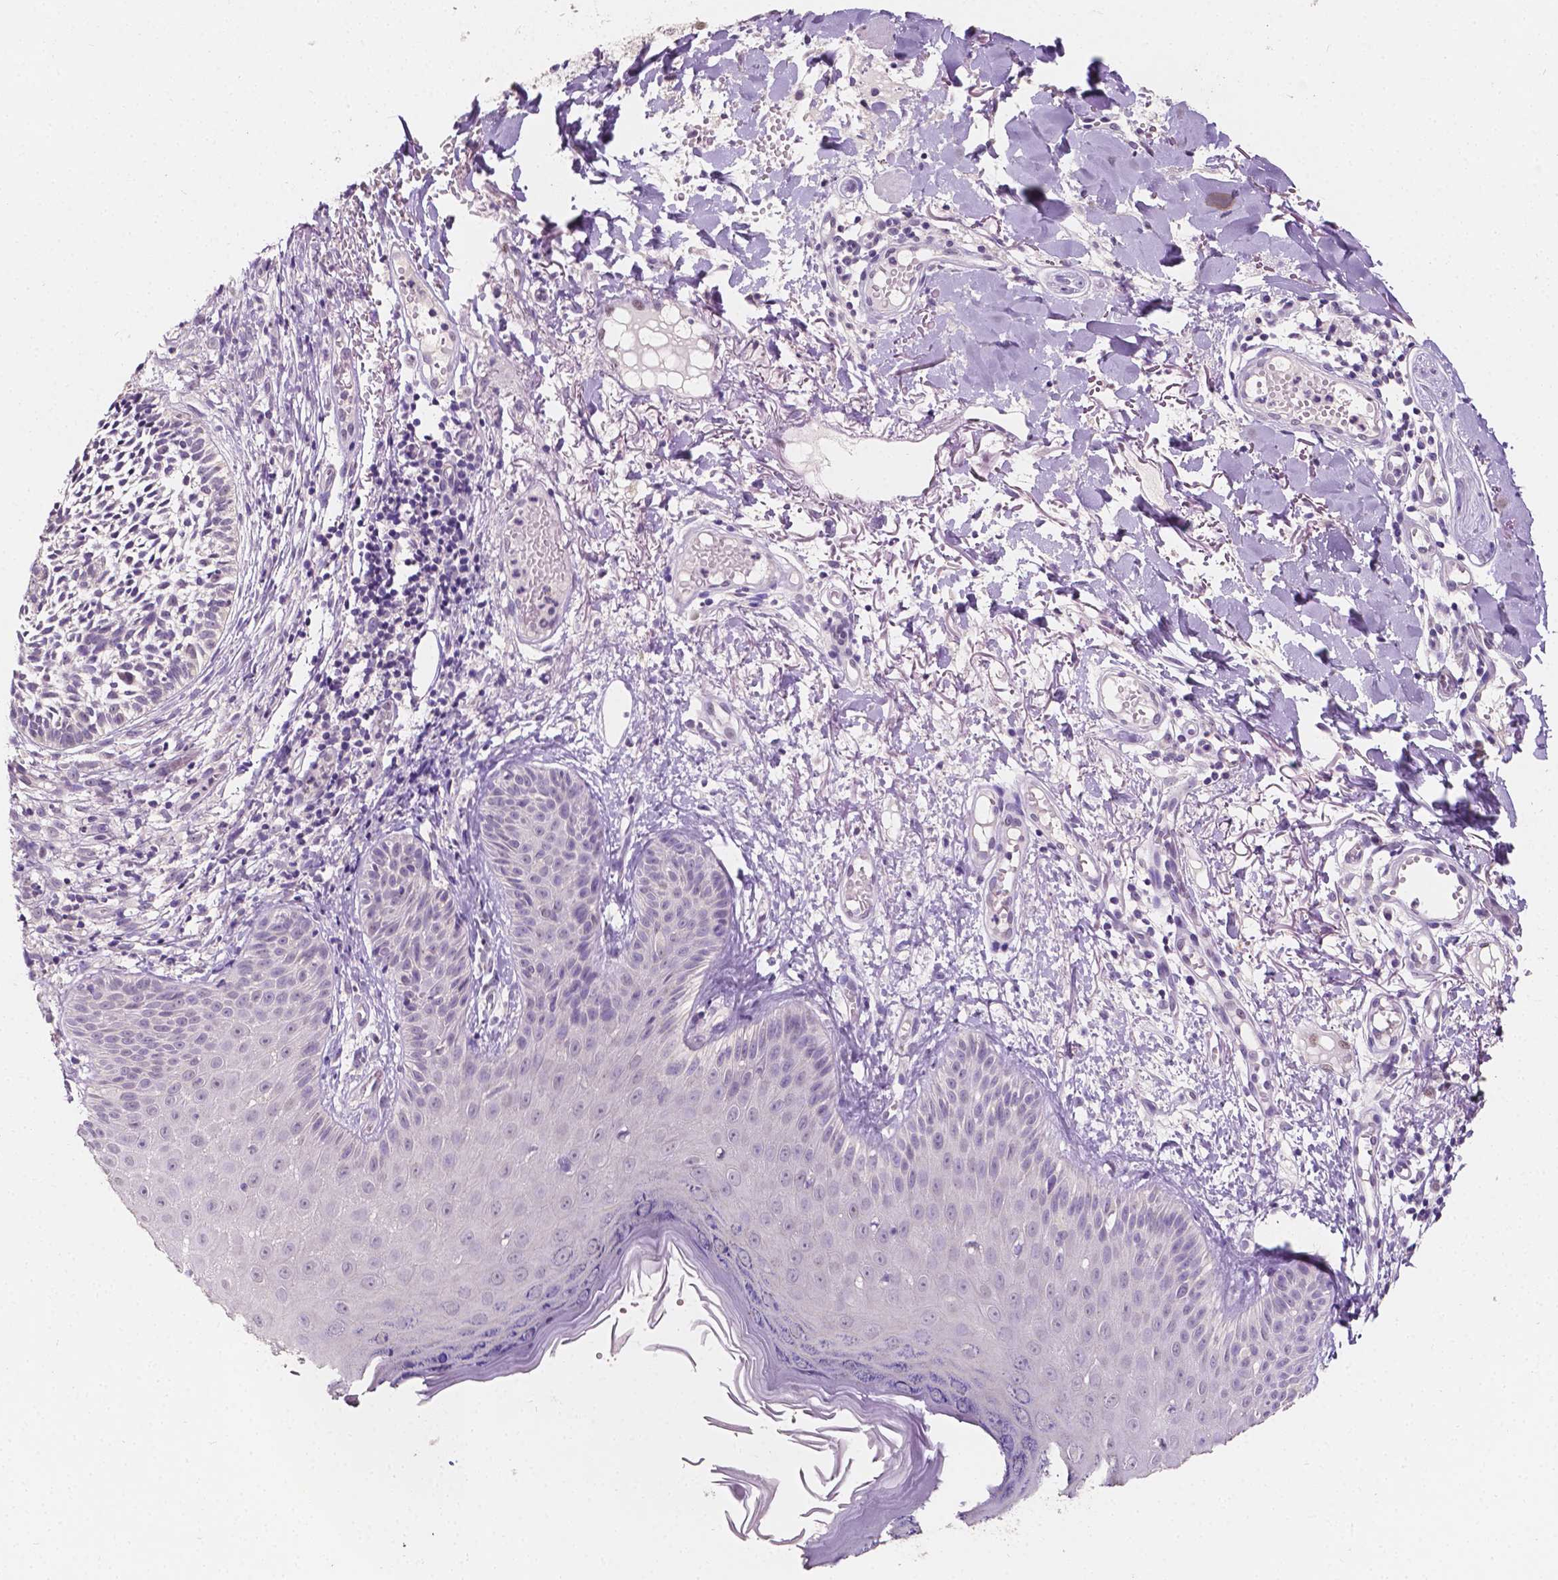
{"staining": {"intensity": "negative", "quantity": "none", "location": "none"}, "tissue": "skin cancer", "cell_type": "Tumor cells", "image_type": "cancer", "snomed": [{"axis": "morphology", "description": "Basal cell carcinoma"}, {"axis": "topography", "description": "Skin"}], "caption": "Skin basal cell carcinoma was stained to show a protein in brown. There is no significant staining in tumor cells. (DAB (3,3'-diaminobenzidine) immunohistochemistry with hematoxylin counter stain).", "gene": "TAL1", "patient": {"sex": "male", "age": 78}}